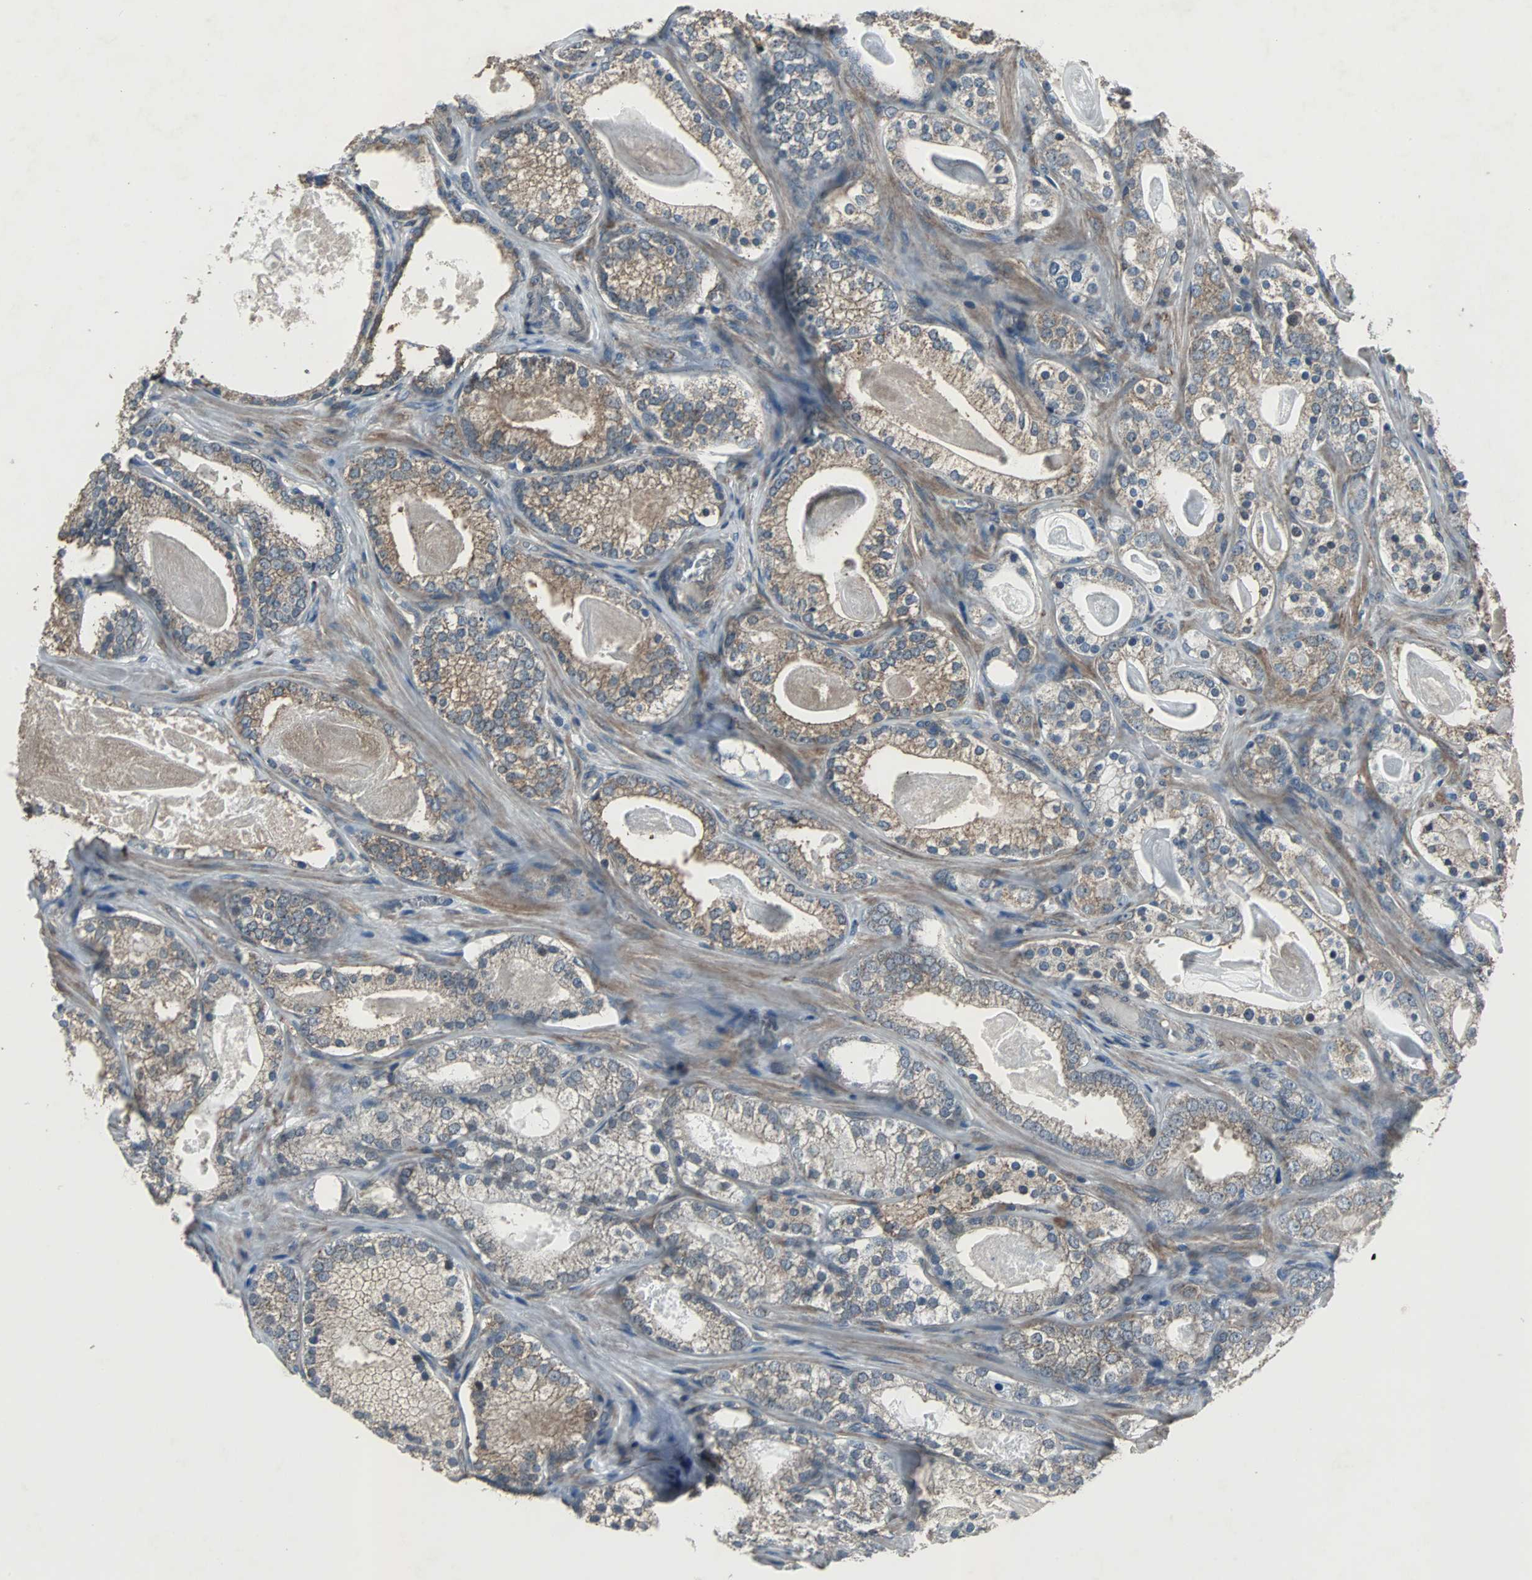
{"staining": {"intensity": "weak", "quantity": "25%-75%", "location": "cytoplasmic/membranous"}, "tissue": "prostate cancer", "cell_type": "Tumor cells", "image_type": "cancer", "snomed": [{"axis": "morphology", "description": "Adenocarcinoma, Low grade"}, {"axis": "topography", "description": "Prostate"}], "caption": "Human prostate cancer (low-grade adenocarcinoma) stained with a protein marker reveals weak staining in tumor cells.", "gene": "SOS1", "patient": {"sex": "male", "age": 59}}